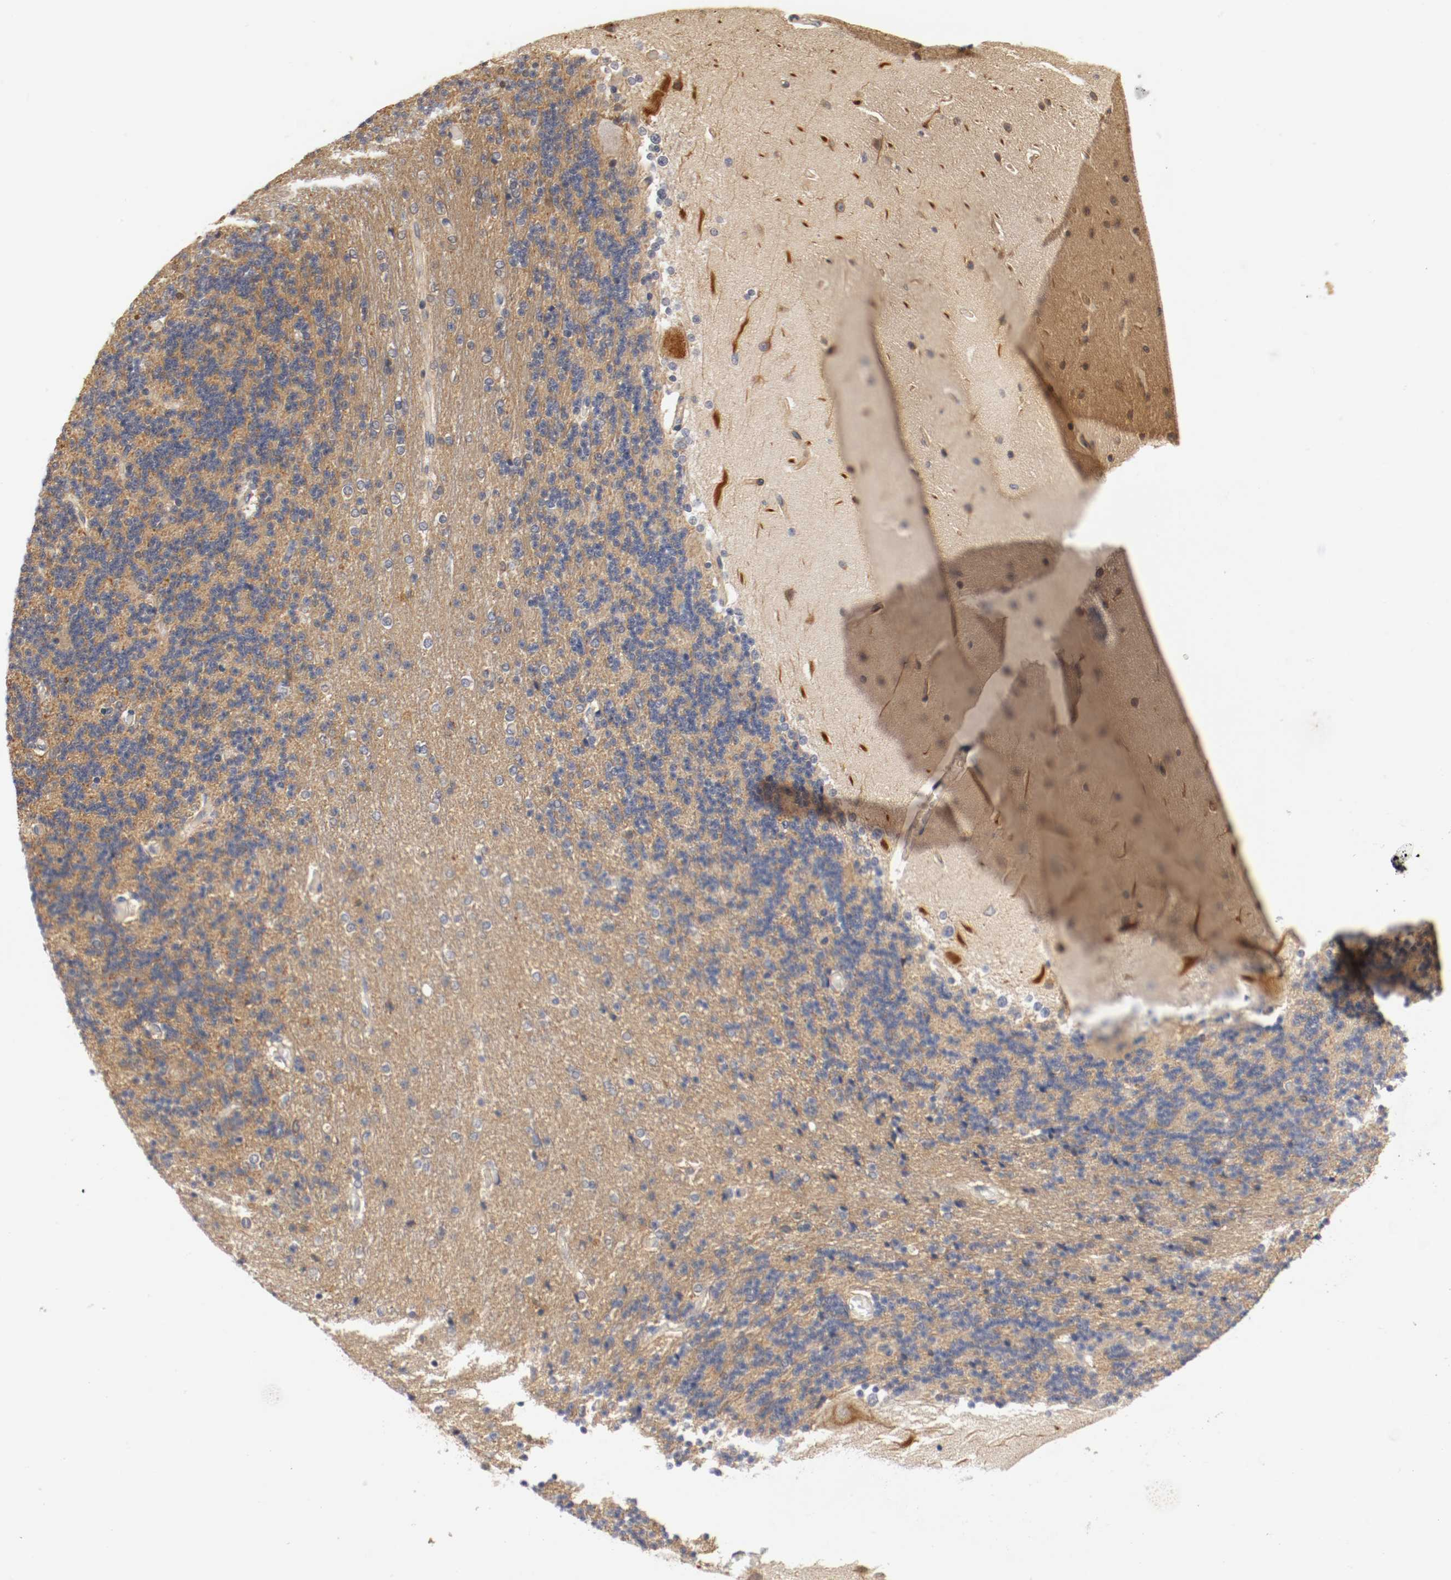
{"staining": {"intensity": "weak", "quantity": ">75%", "location": "cytoplasmic/membranous"}, "tissue": "cerebellum", "cell_type": "Cells in granular layer", "image_type": "normal", "snomed": [{"axis": "morphology", "description": "Normal tissue, NOS"}, {"axis": "topography", "description": "Cerebellum"}], "caption": "This histopathology image exhibits immunohistochemistry (IHC) staining of benign cerebellum, with low weak cytoplasmic/membranous expression in approximately >75% of cells in granular layer.", "gene": "RBM23", "patient": {"sex": "female", "age": 54}}